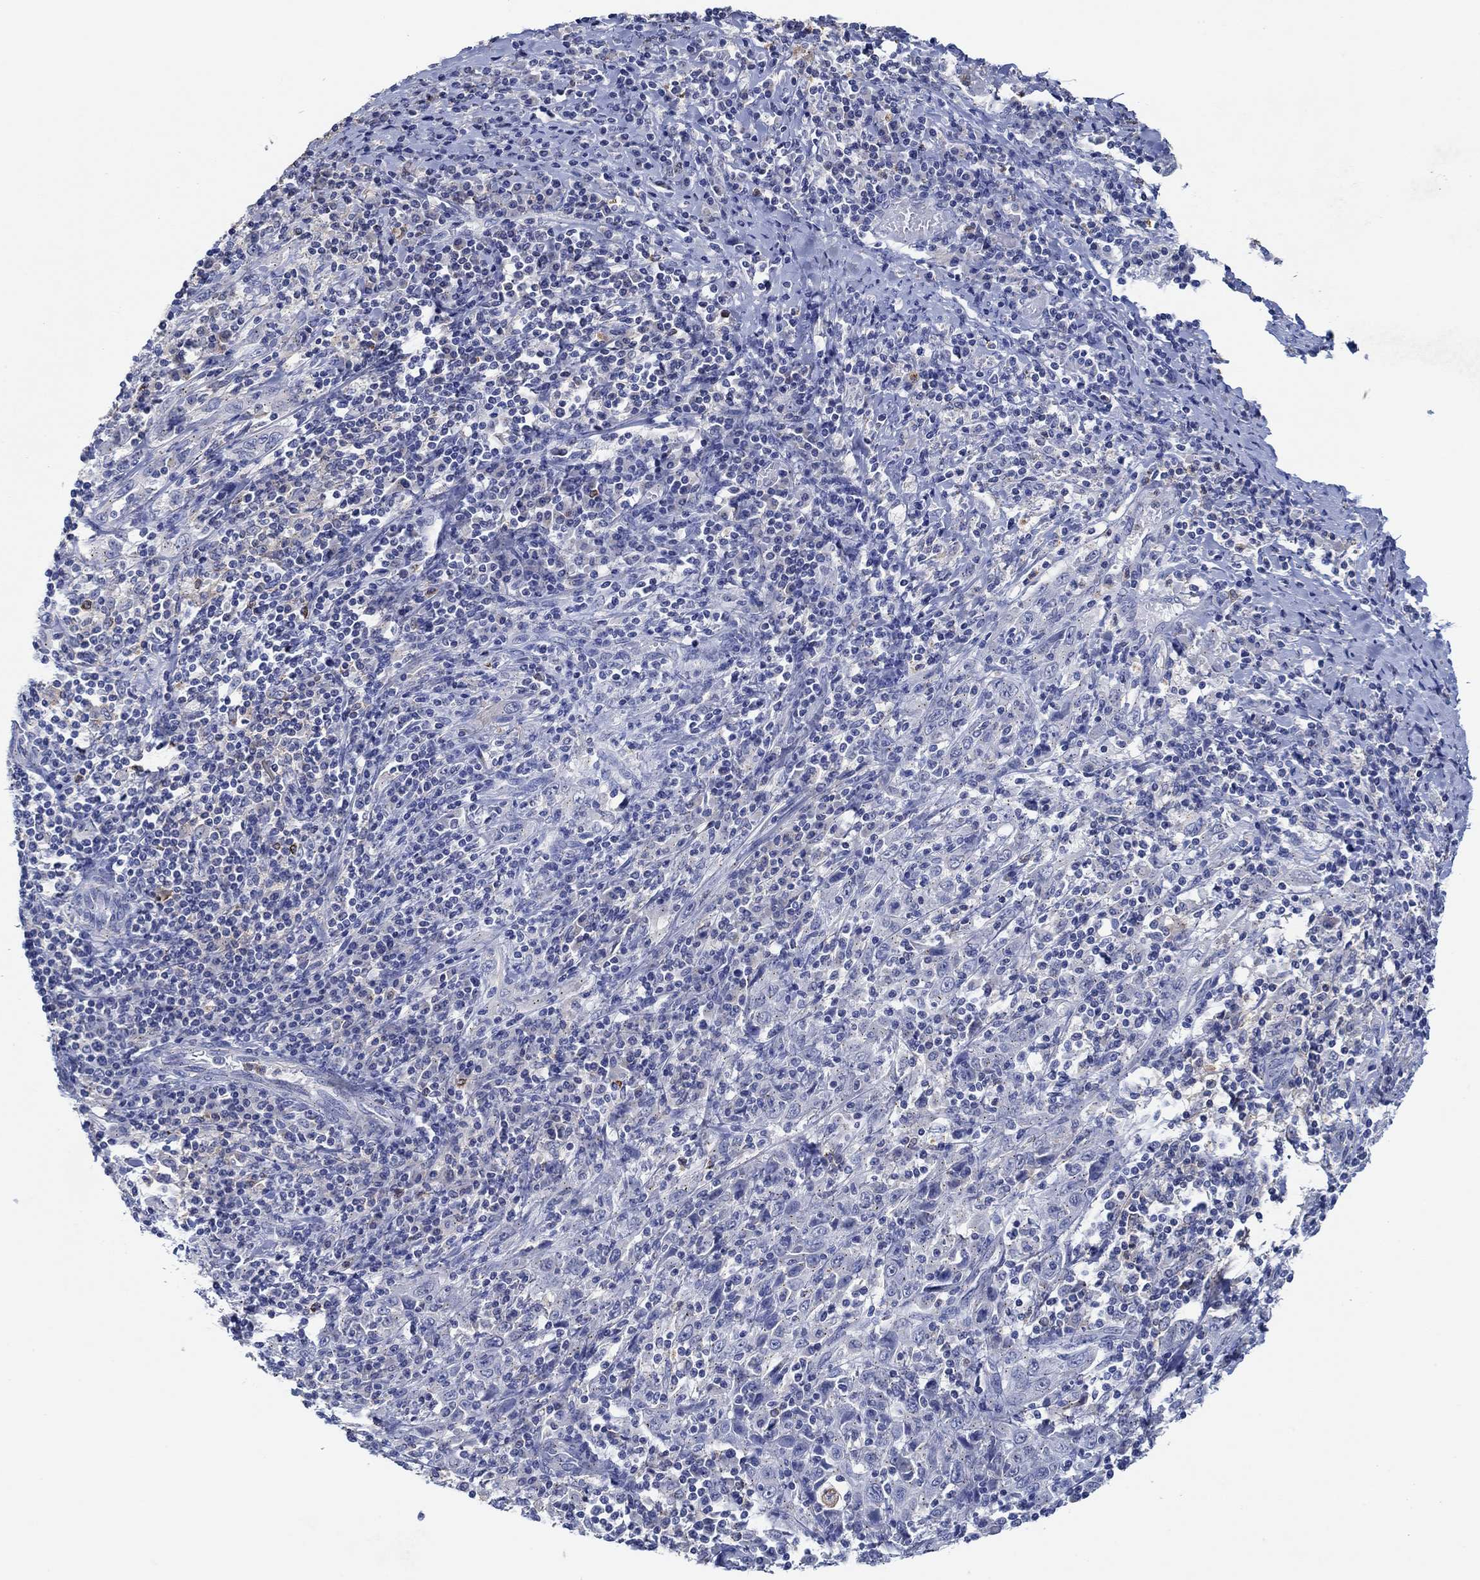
{"staining": {"intensity": "negative", "quantity": "none", "location": "none"}, "tissue": "cervical cancer", "cell_type": "Tumor cells", "image_type": "cancer", "snomed": [{"axis": "morphology", "description": "Squamous cell carcinoma, NOS"}, {"axis": "topography", "description": "Cervix"}], "caption": "This is an IHC micrograph of cervical cancer. There is no staining in tumor cells.", "gene": "CPM", "patient": {"sex": "female", "age": 46}}